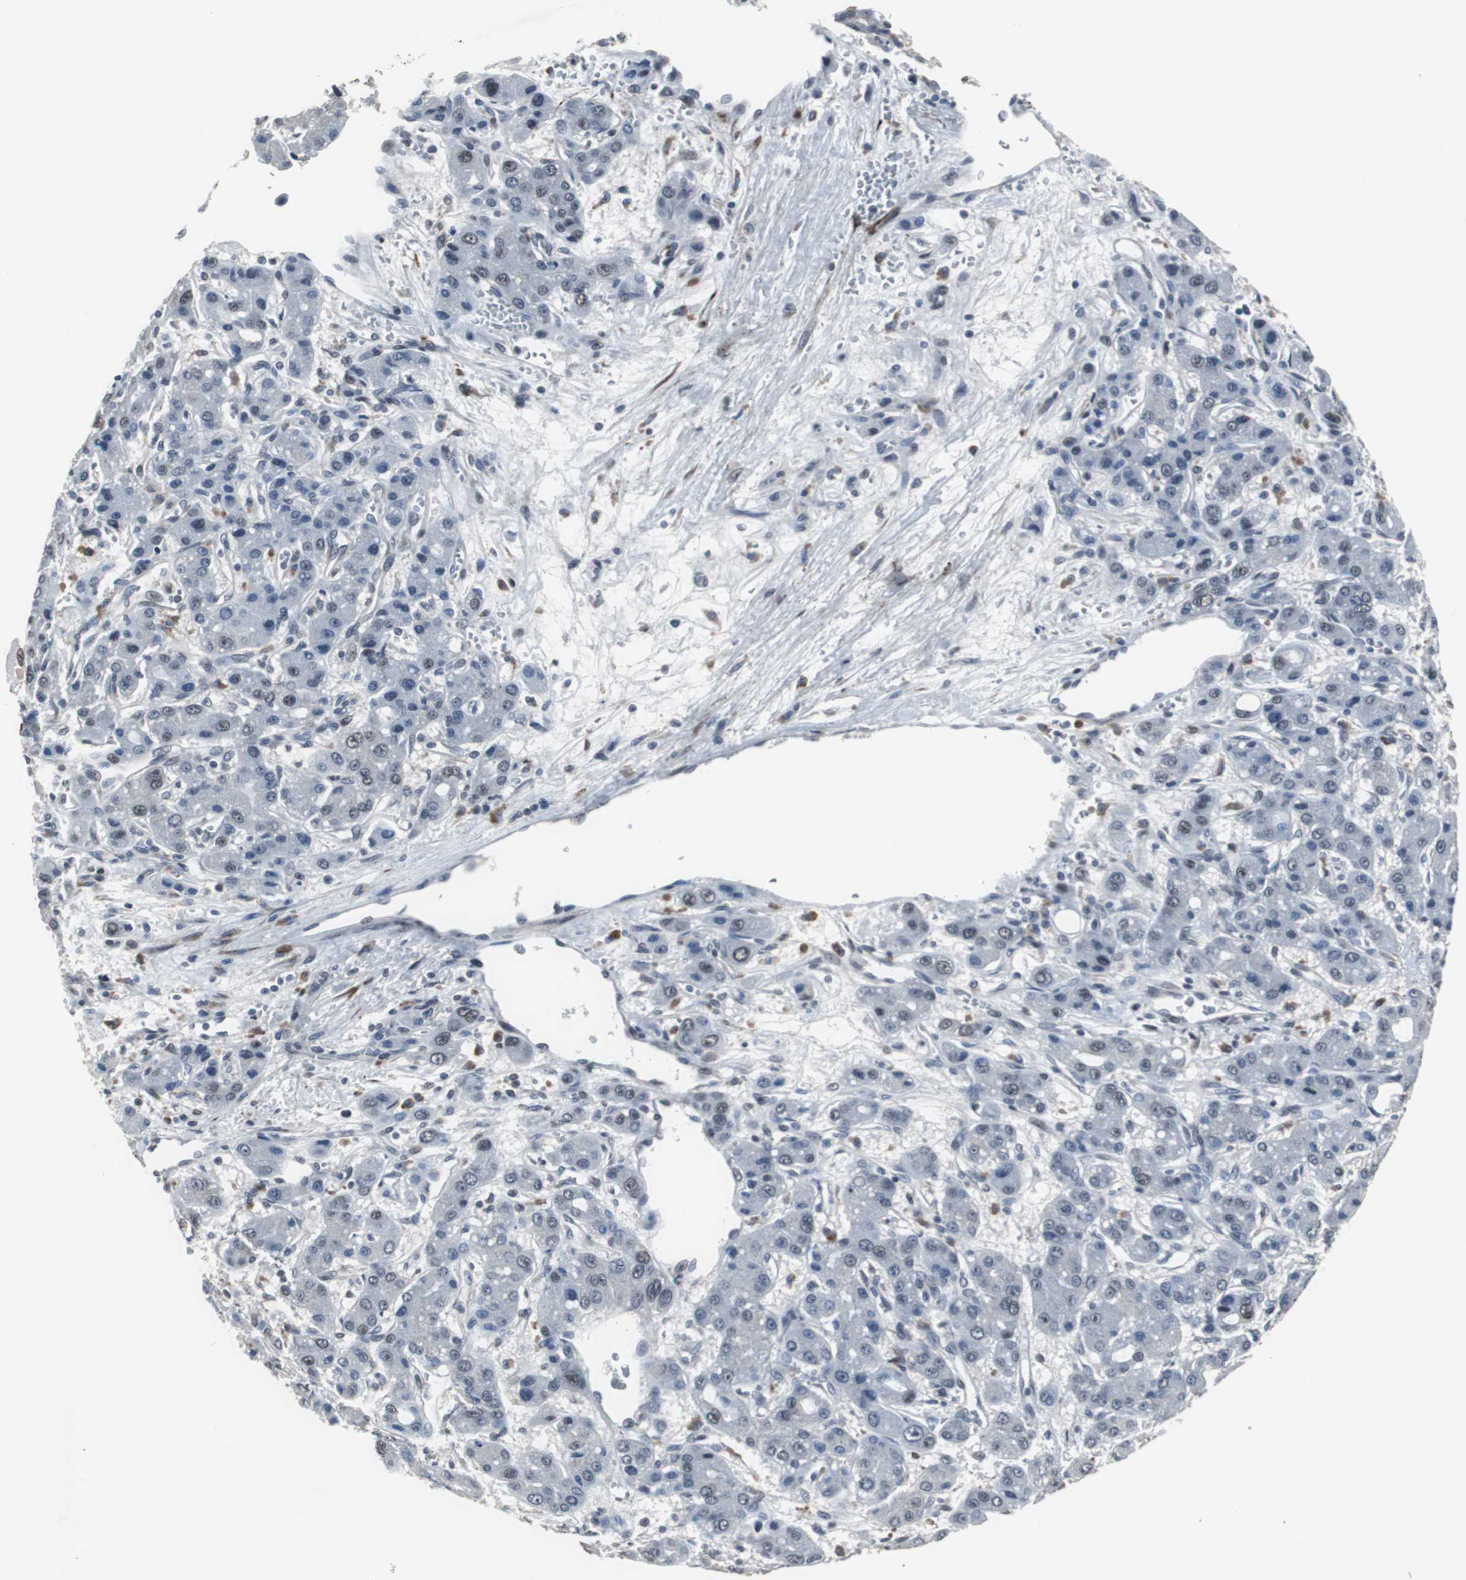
{"staining": {"intensity": "weak", "quantity": "<25%", "location": "nuclear"}, "tissue": "liver cancer", "cell_type": "Tumor cells", "image_type": "cancer", "snomed": [{"axis": "morphology", "description": "Carcinoma, Hepatocellular, NOS"}, {"axis": "topography", "description": "Liver"}], "caption": "This image is of liver cancer (hepatocellular carcinoma) stained with immunohistochemistry to label a protein in brown with the nuclei are counter-stained blue. There is no positivity in tumor cells.", "gene": "FOXP4", "patient": {"sex": "male", "age": 55}}